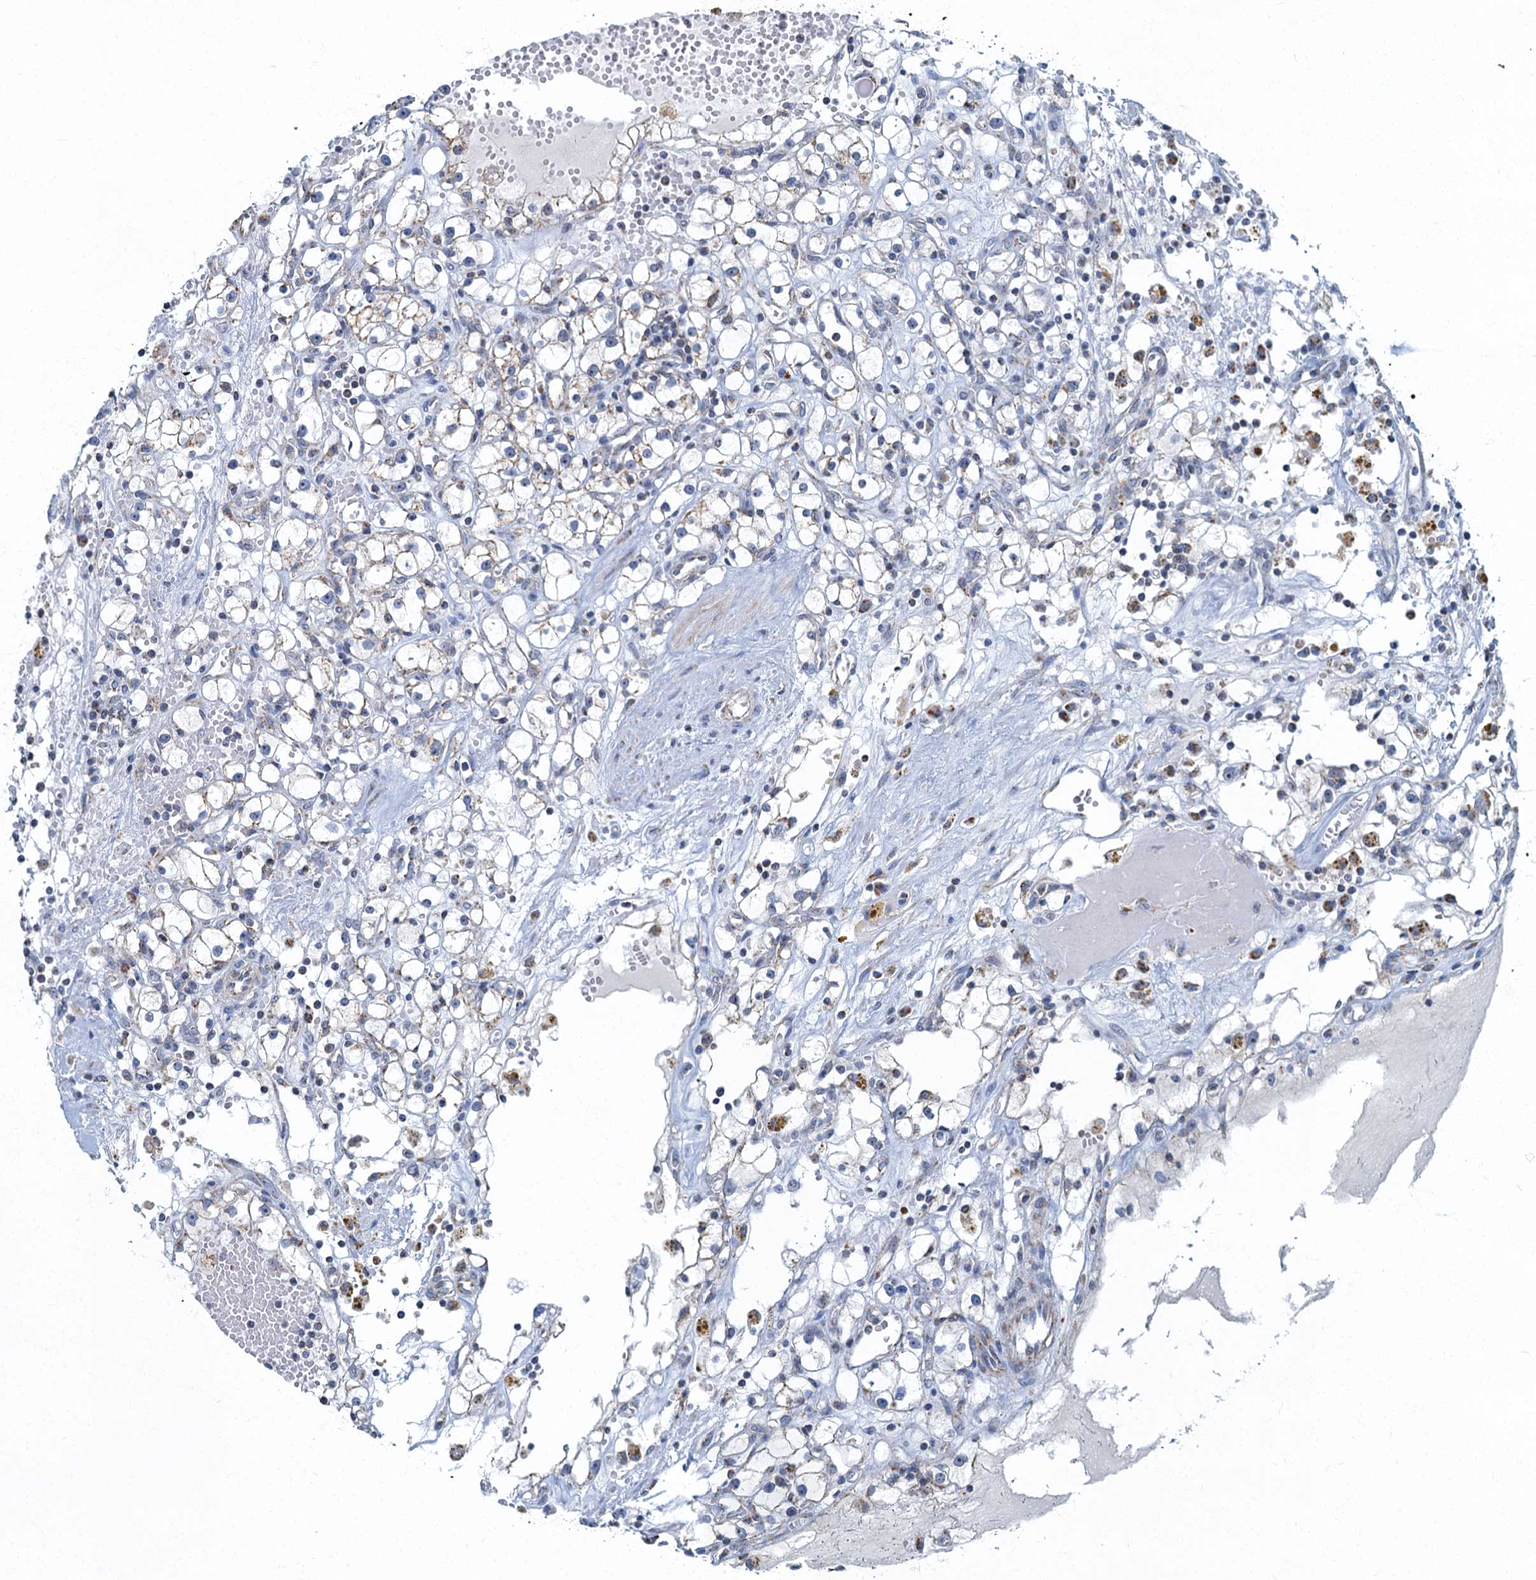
{"staining": {"intensity": "weak", "quantity": "25%-75%", "location": "cytoplasmic/membranous"}, "tissue": "renal cancer", "cell_type": "Tumor cells", "image_type": "cancer", "snomed": [{"axis": "morphology", "description": "Adenocarcinoma, NOS"}, {"axis": "topography", "description": "Kidney"}], "caption": "A histopathology image of renal cancer stained for a protein displays weak cytoplasmic/membranous brown staining in tumor cells.", "gene": "RAD9B", "patient": {"sex": "male", "age": 56}}